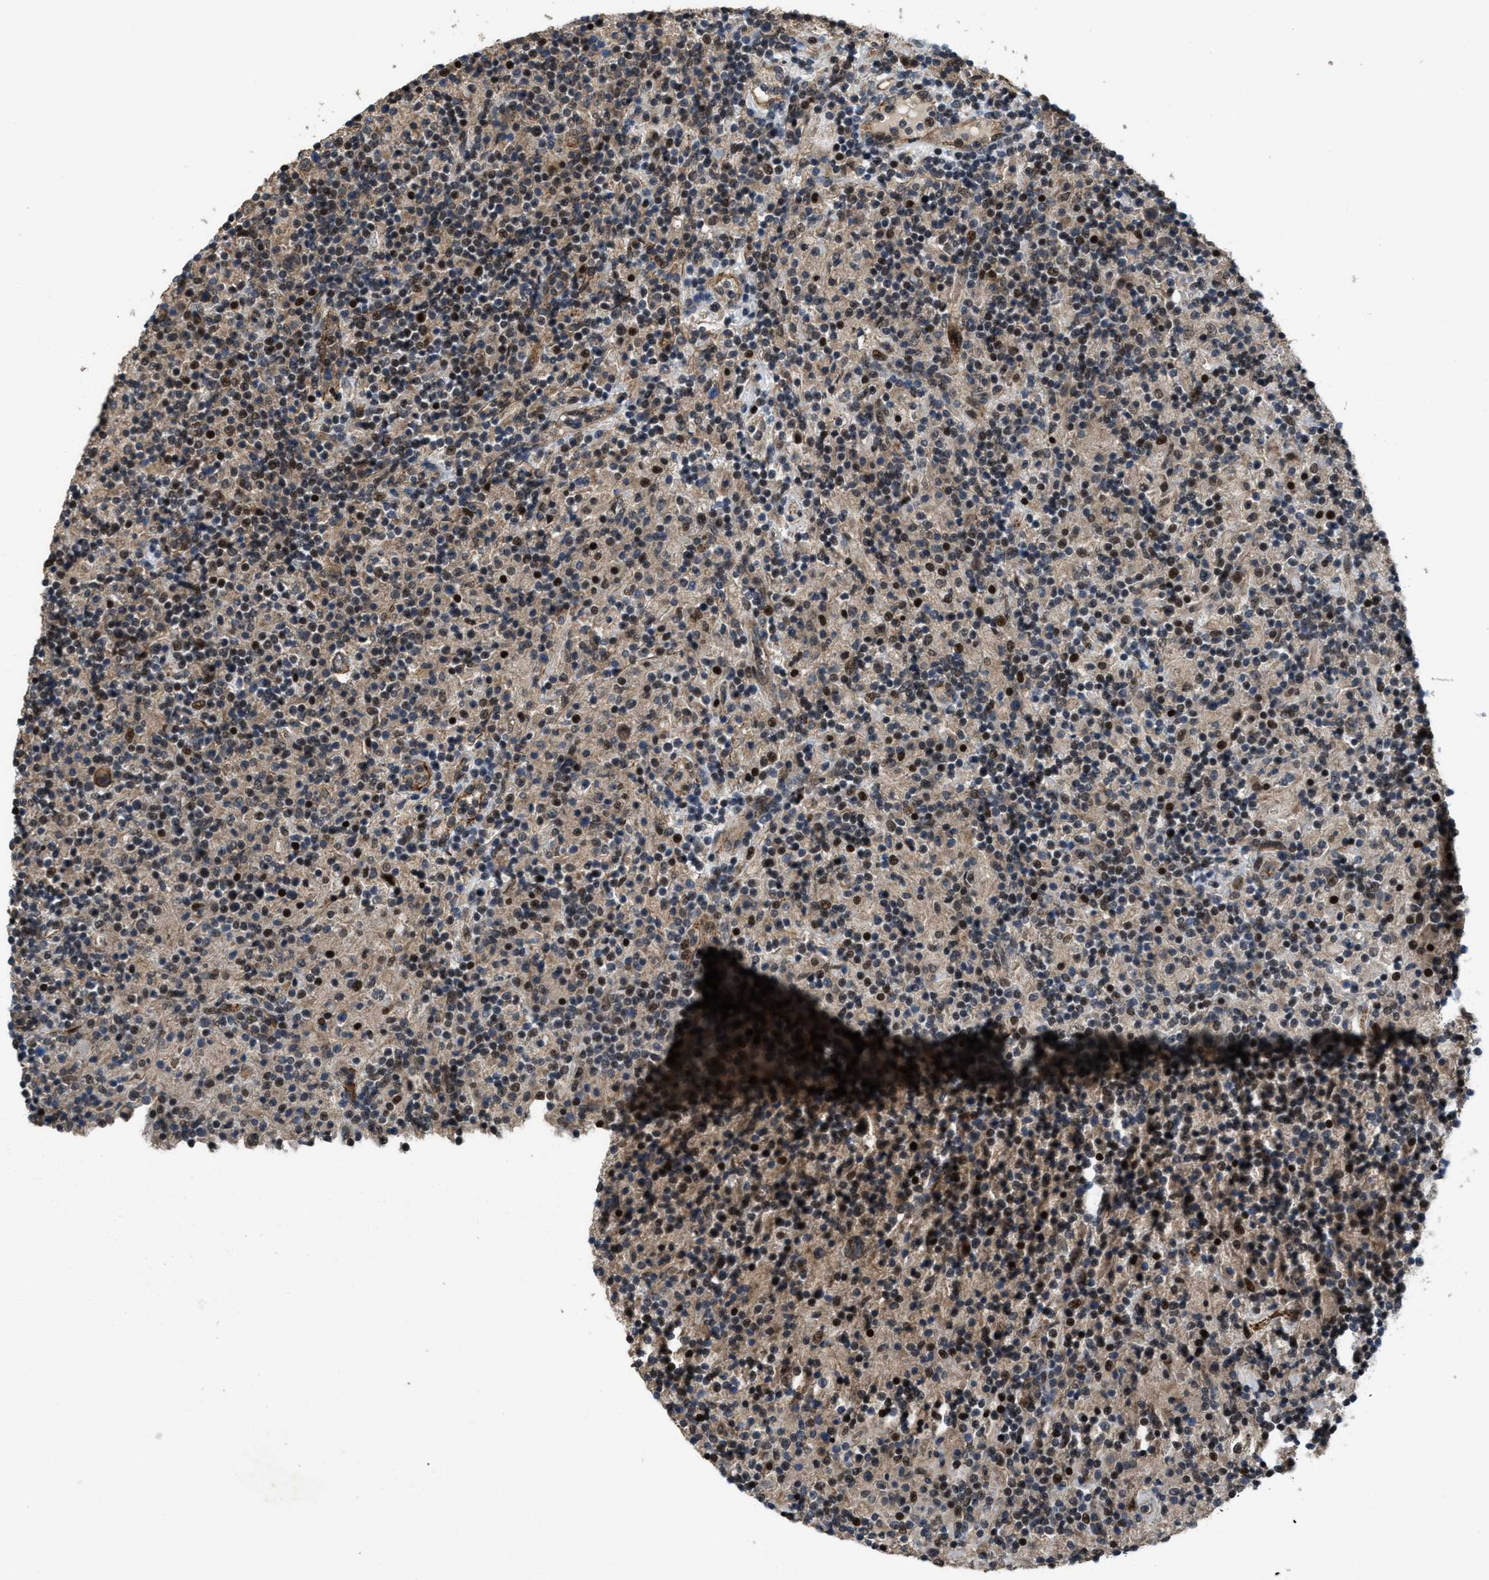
{"staining": {"intensity": "weak", "quantity": "<25%", "location": "cytoplasmic/membranous,nuclear"}, "tissue": "lymphoma", "cell_type": "Tumor cells", "image_type": "cancer", "snomed": [{"axis": "morphology", "description": "Hodgkin's disease, NOS"}, {"axis": "topography", "description": "Lymph node"}], "caption": "Image shows no significant protein expression in tumor cells of lymphoma.", "gene": "DPF2", "patient": {"sex": "male", "age": 70}}